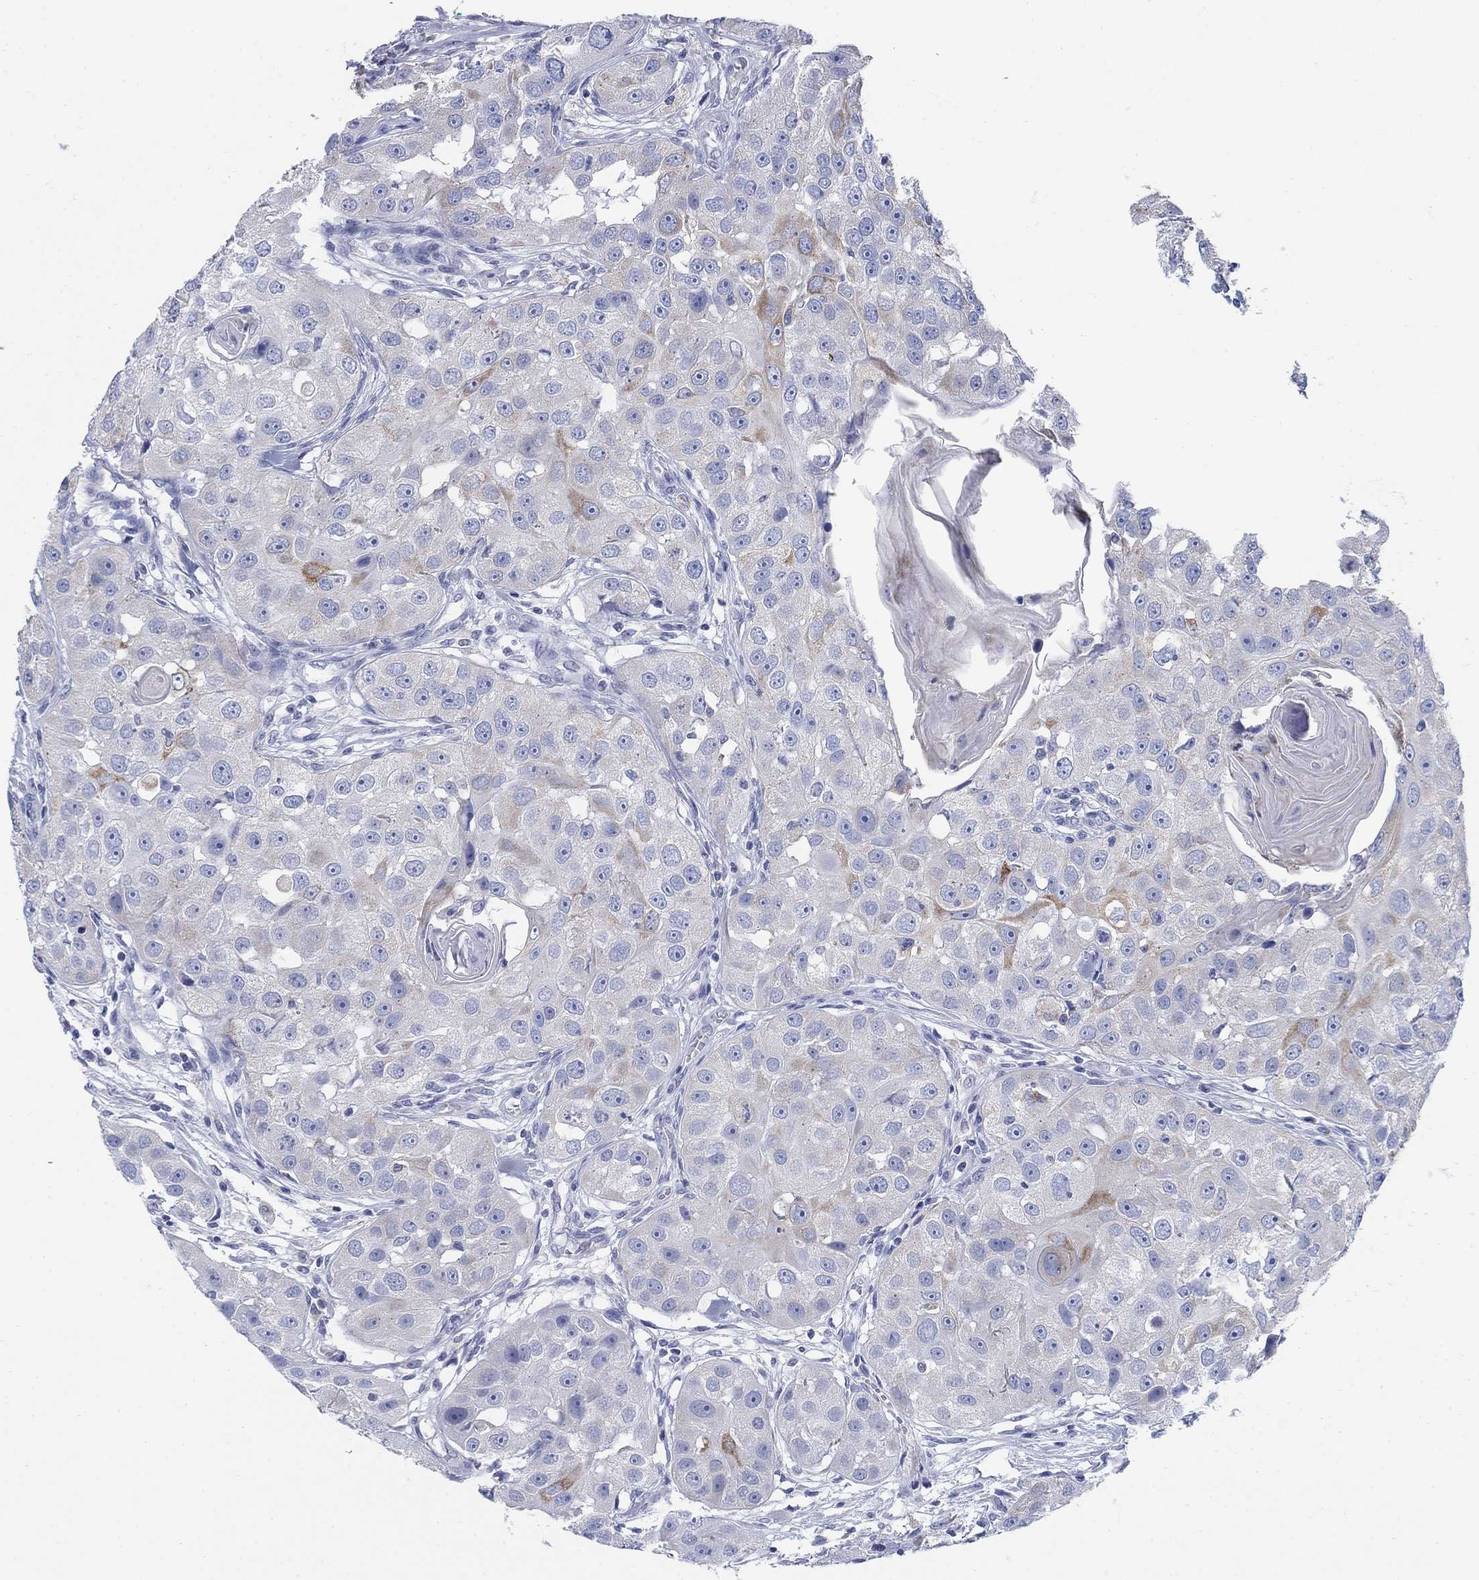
{"staining": {"intensity": "moderate", "quantity": "<25%", "location": "cytoplasmic/membranous"}, "tissue": "head and neck cancer", "cell_type": "Tumor cells", "image_type": "cancer", "snomed": [{"axis": "morphology", "description": "Normal tissue, NOS"}, {"axis": "morphology", "description": "Squamous cell carcinoma, NOS"}, {"axis": "topography", "description": "Skeletal muscle"}, {"axis": "topography", "description": "Head-Neck"}], "caption": "Head and neck cancer (squamous cell carcinoma) stained with DAB IHC shows low levels of moderate cytoplasmic/membranous expression in approximately <25% of tumor cells.", "gene": "SCCPDH", "patient": {"sex": "male", "age": 51}}